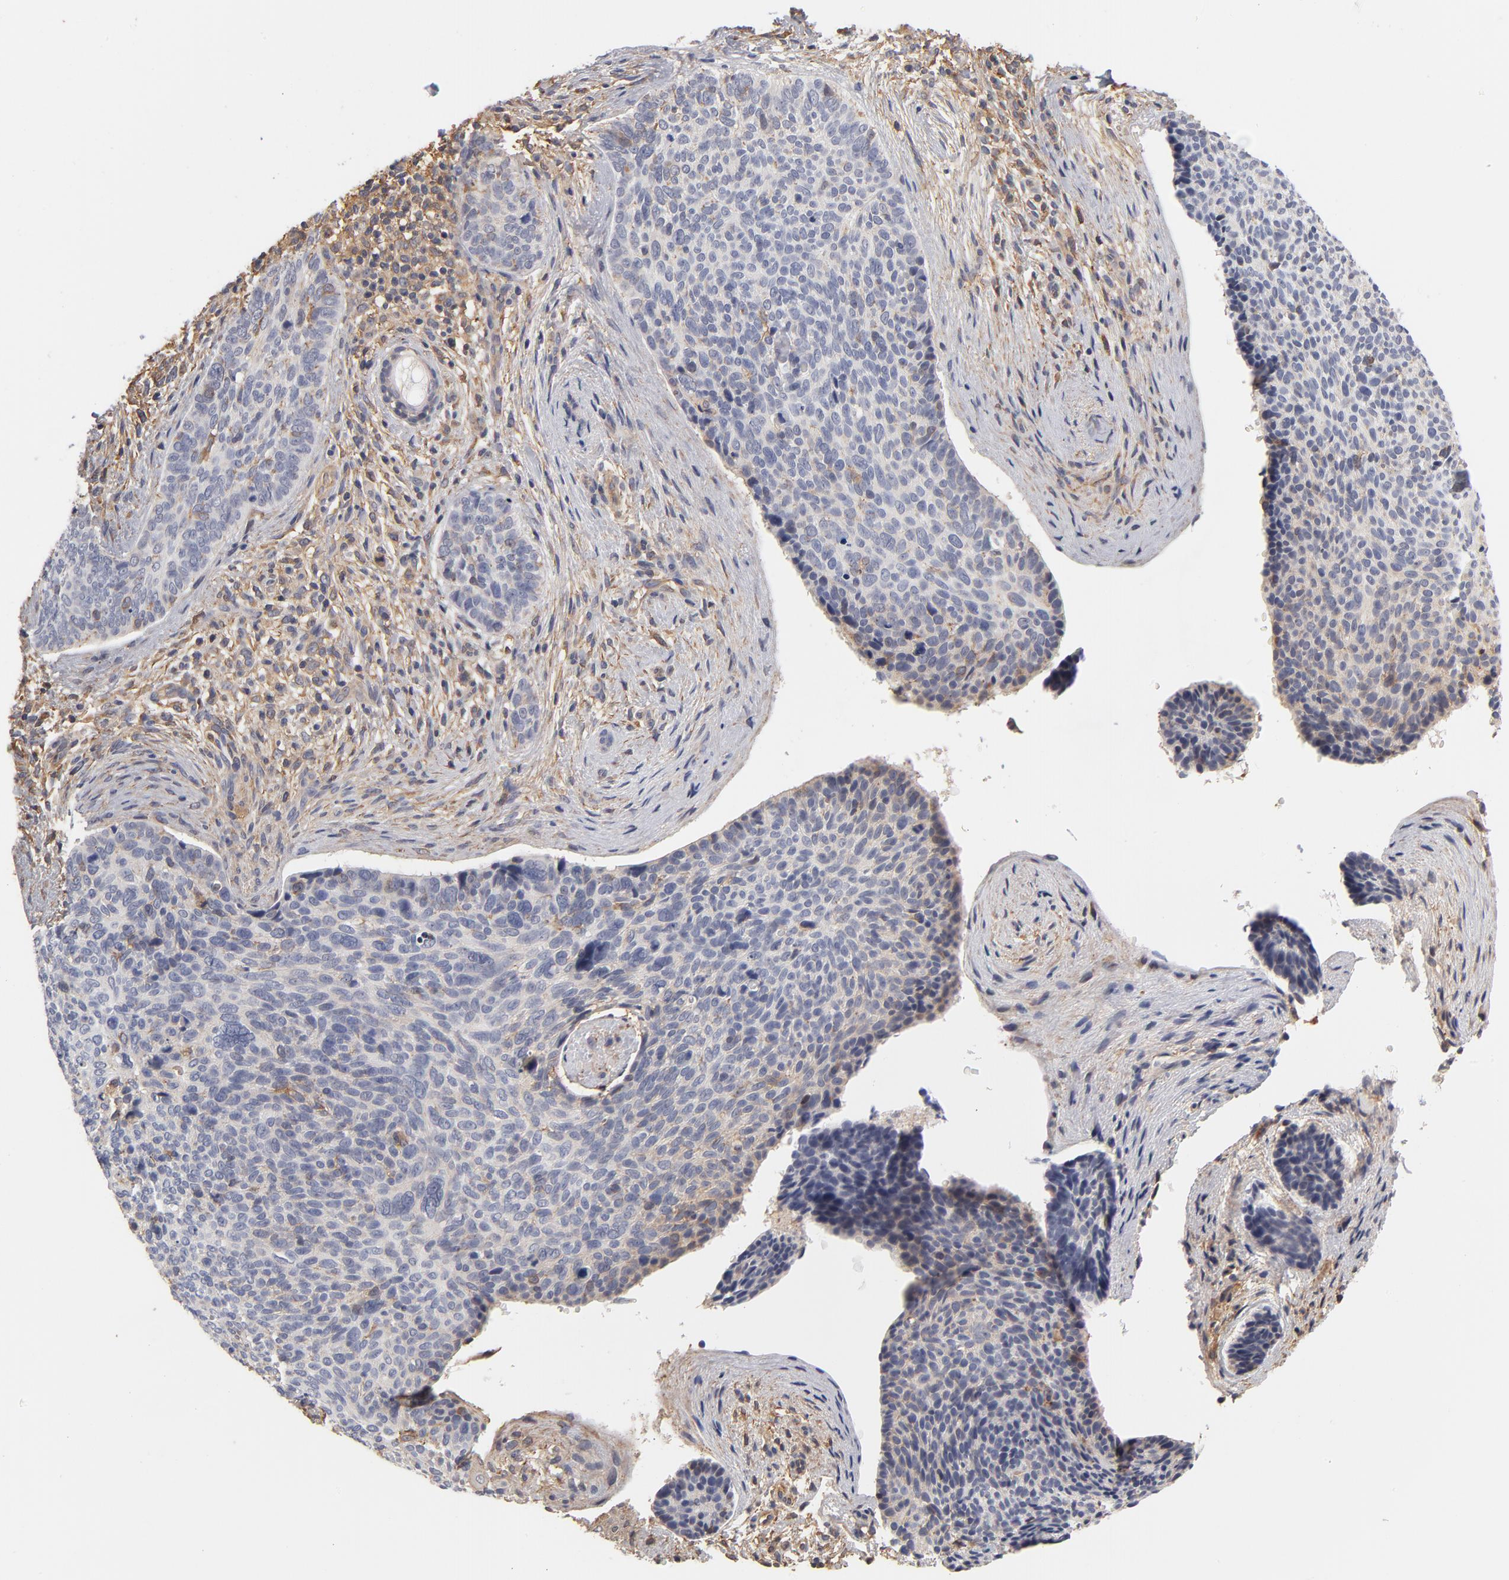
{"staining": {"intensity": "negative", "quantity": "none", "location": "none"}, "tissue": "skin cancer", "cell_type": "Tumor cells", "image_type": "cancer", "snomed": [{"axis": "morphology", "description": "Normal tissue, NOS"}, {"axis": "morphology", "description": "Basal cell carcinoma"}, {"axis": "topography", "description": "Skin"}], "caption": "Histopathology image shows no significant protein positivity in tumor cells of basal cell carcinoma (skin).", "gene": "FCMR", "patient": {"sex": "female", "age": 57}}